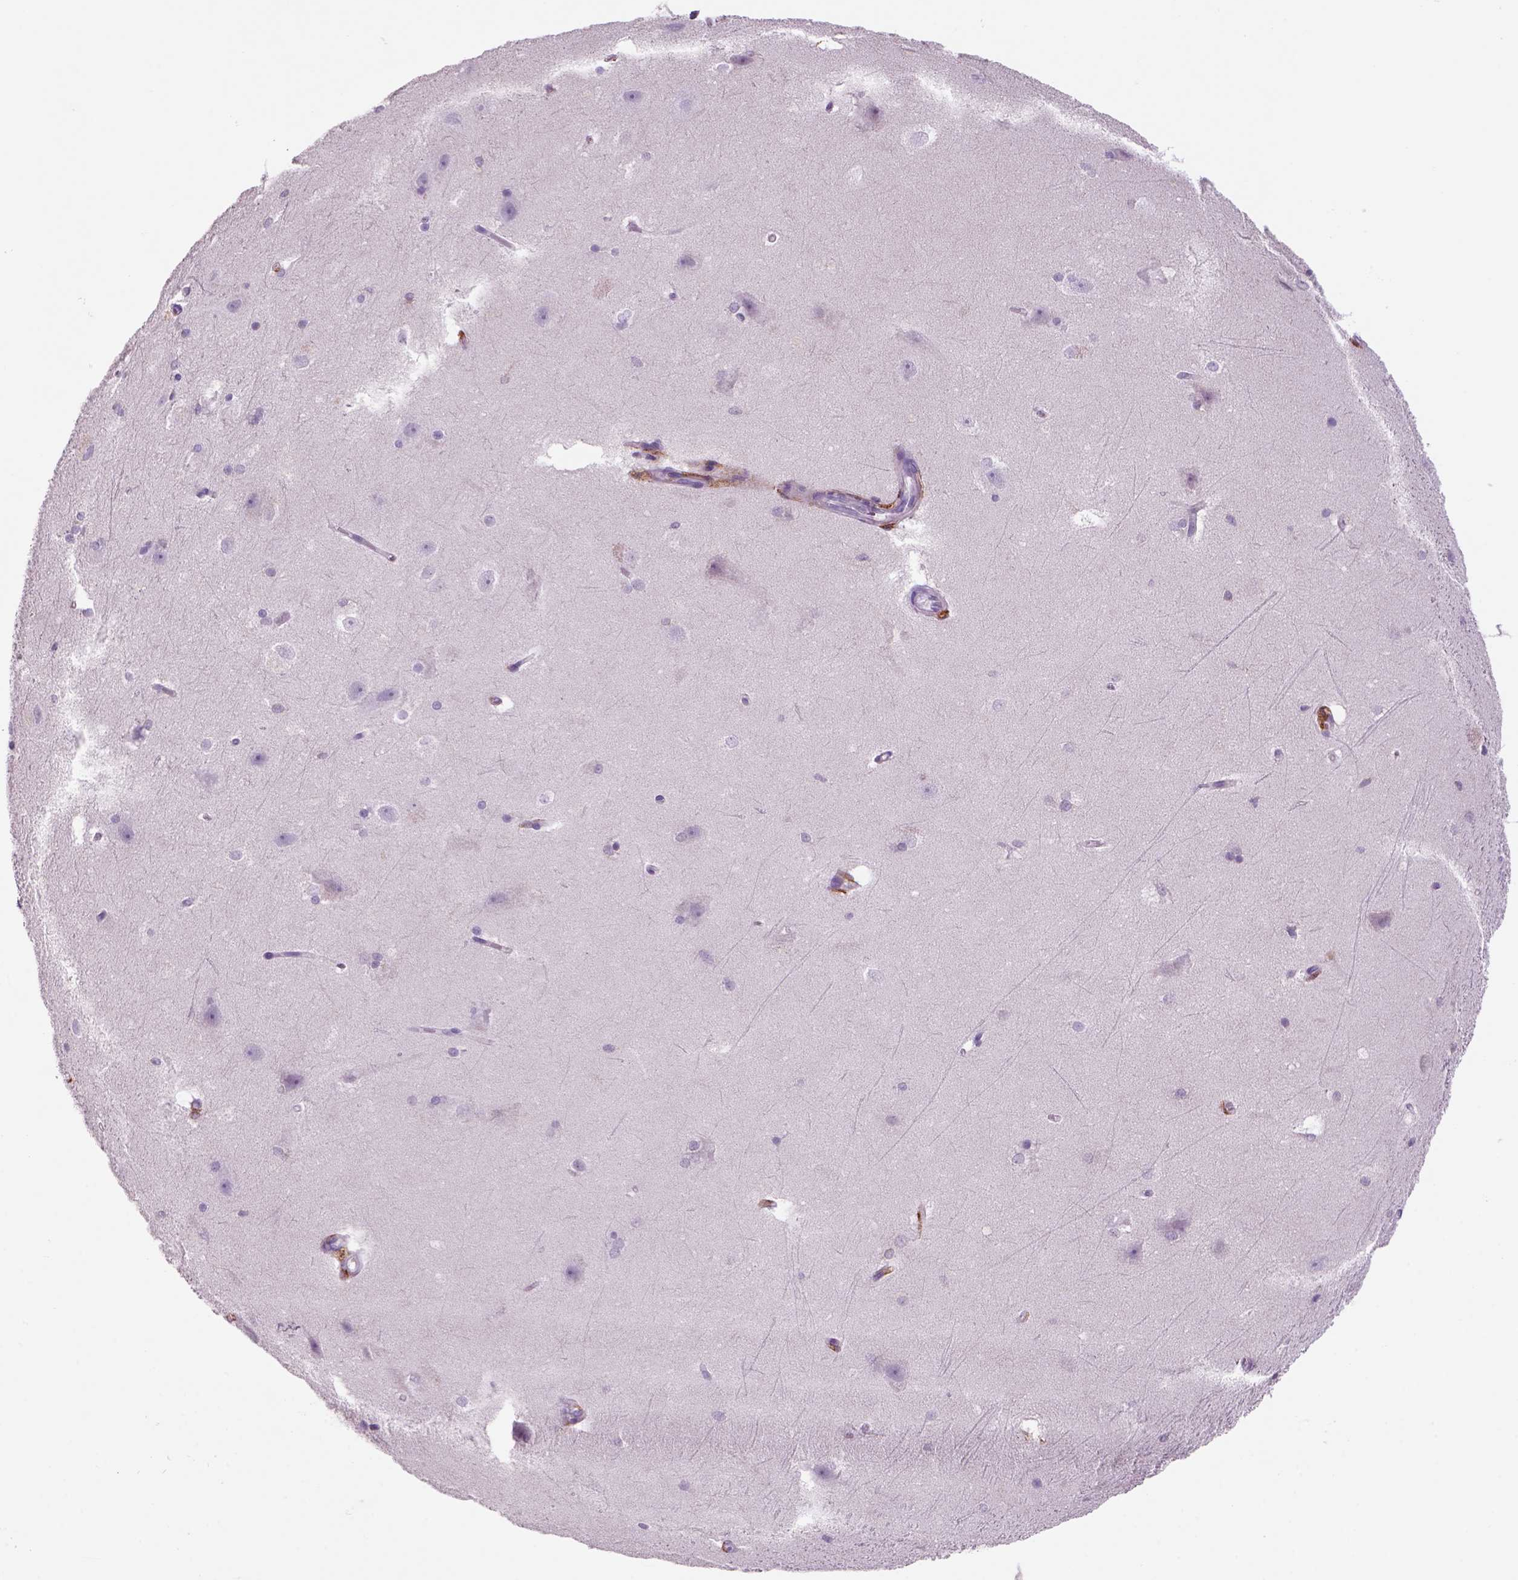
{"staining": {"intensity": "negative", "quantity": "none", "location": "none"}, "tissue": "hippocampus", "cell_type": "Glial cells", "image_type": "normal", "snomed": [{"axis": "morphology", "description": "Normal tissue, NOS"}, {"axis": "topography", "description": "Cerebral cortex"}, {"axis": "topography", "description": "Hippocampus"}], "caption": "This is a image of IHC staining of unremarkable hippocampus, which shows no expression in glial cells. The staining is performed using DAB (3,3'-diaminobenzidine) brown chromogen with nuclei counter-stained in using hematoxylin.", "gene": "CD14", "patient": {"sex": "female", "age": 19}}